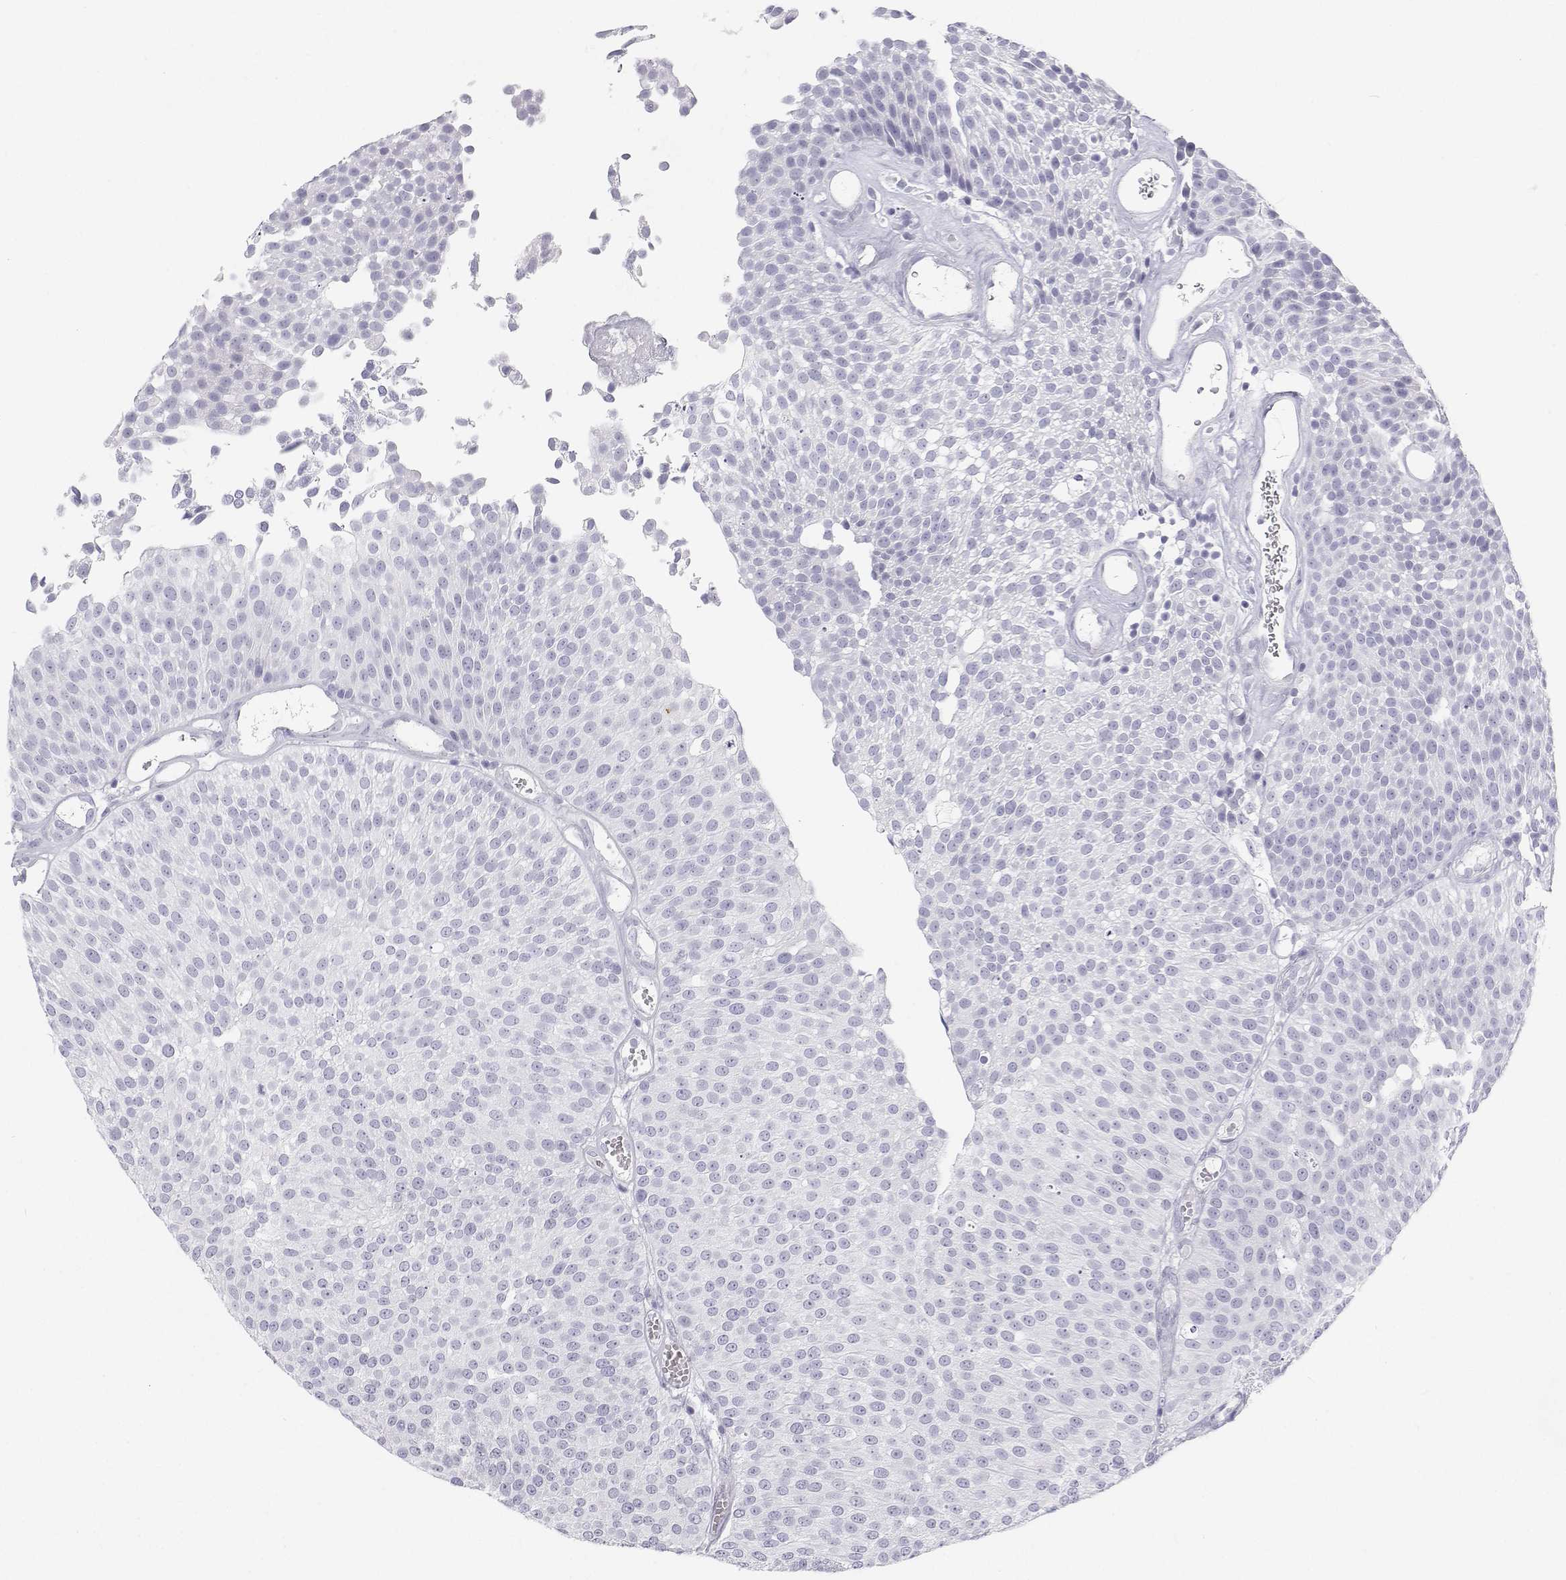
{"staining": {"intensity": "negative", "quantity": "none", "location": "none"}, "tissue": "urothelial cancer", "cell_type": "Tumor cells", "image_type": "cancer", "snomed": [{"axis": "morphology", "description": "Urothelial carcinoma, Low grade"}, {"axis": "topography", "description": "Urinary bladder"}], "caption": "Human urothelial cancer stained for a protein using IHC exhibits no positivity in tumor cells.", "gene": "SFTPB", "patient": {"sex": "female", "age": 79}}